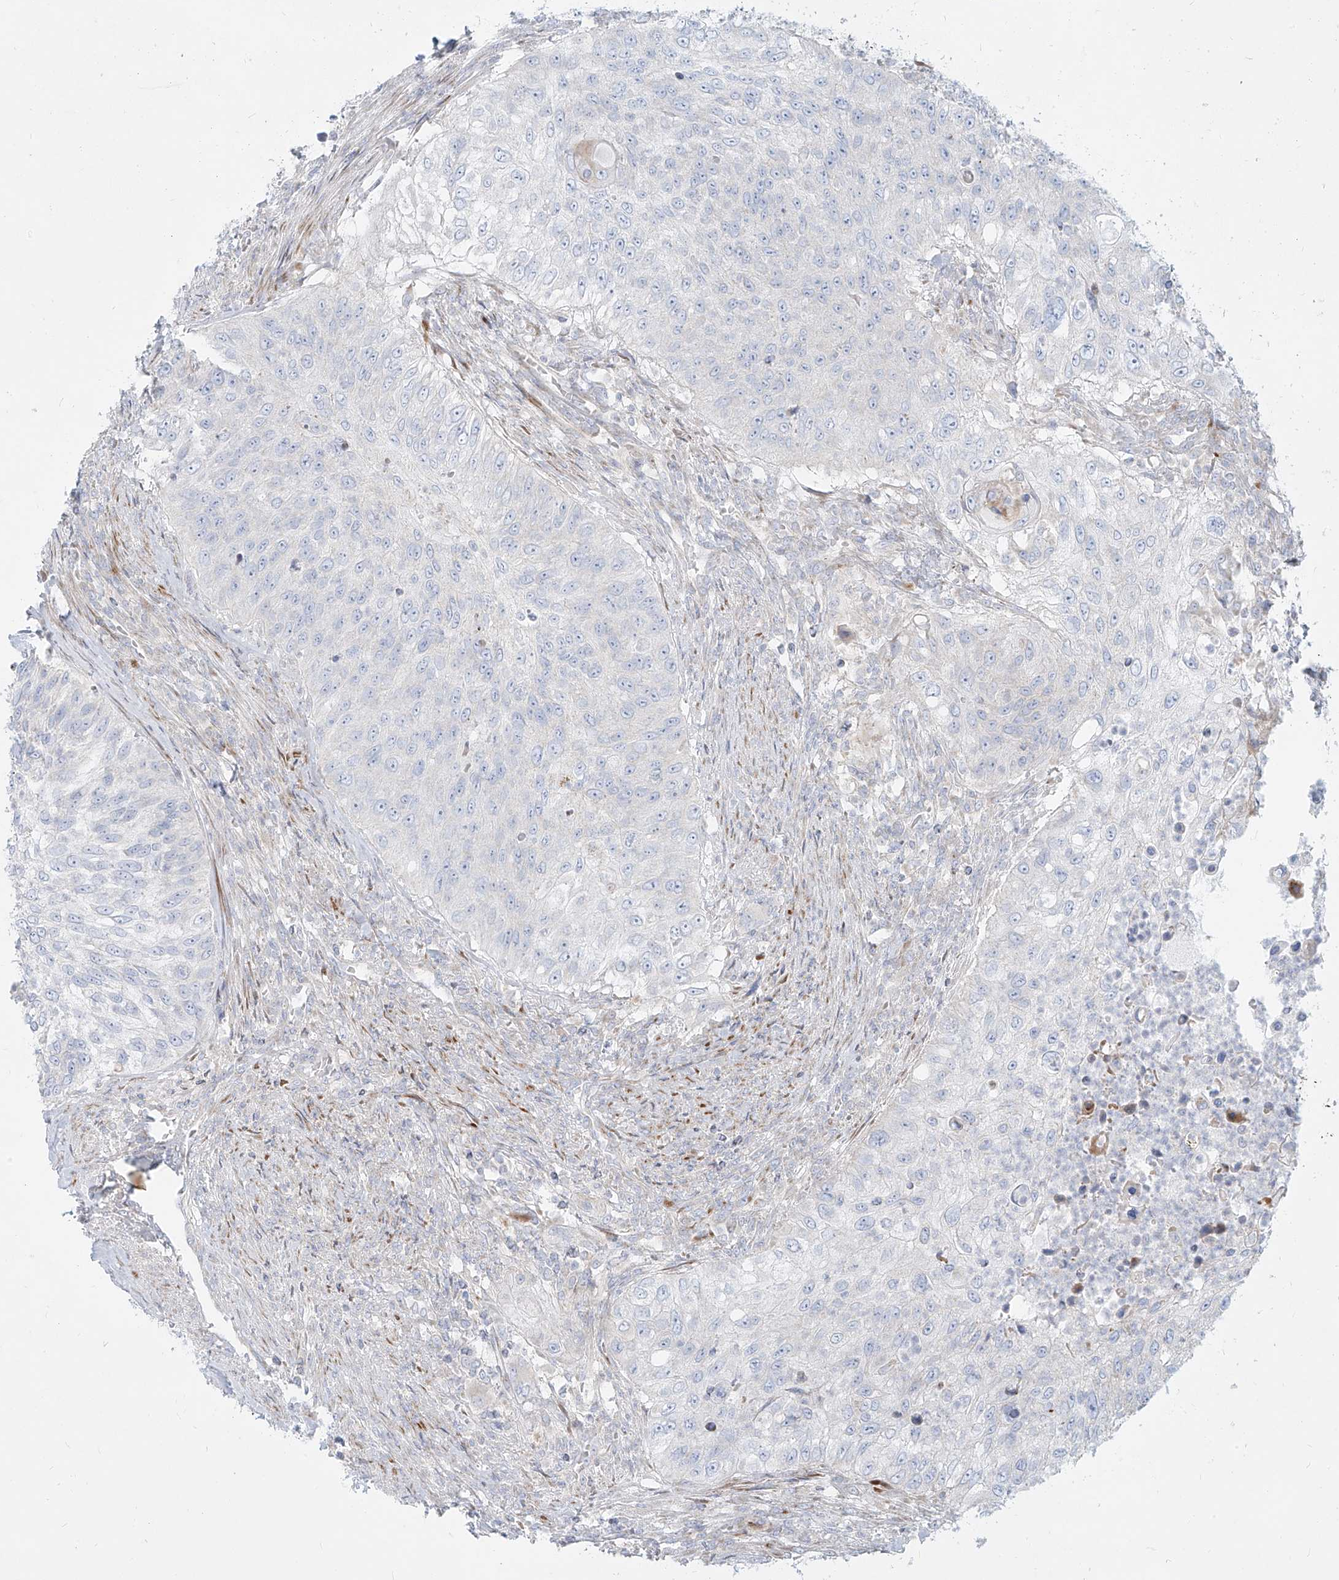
{"staining": {"intensity": "negative", "quantity": "none", "location": "none"}, "tissue": "urothelial cancer", "cell_type": "Tumor cells", "image_type": "cancer", "snomed": [{"axis": "morphology", "description": "Urothelial carcinoma, High grade"}, {"axis": "topography", "description": "Urinary bladder"}], "caption": "High-grade urothelial carcinoma stained for a protein using immunohistochemistry demonstrates no staining tumor cells.", "gene": "MTX2", "patient": {"sex": "female", "age": 60}}